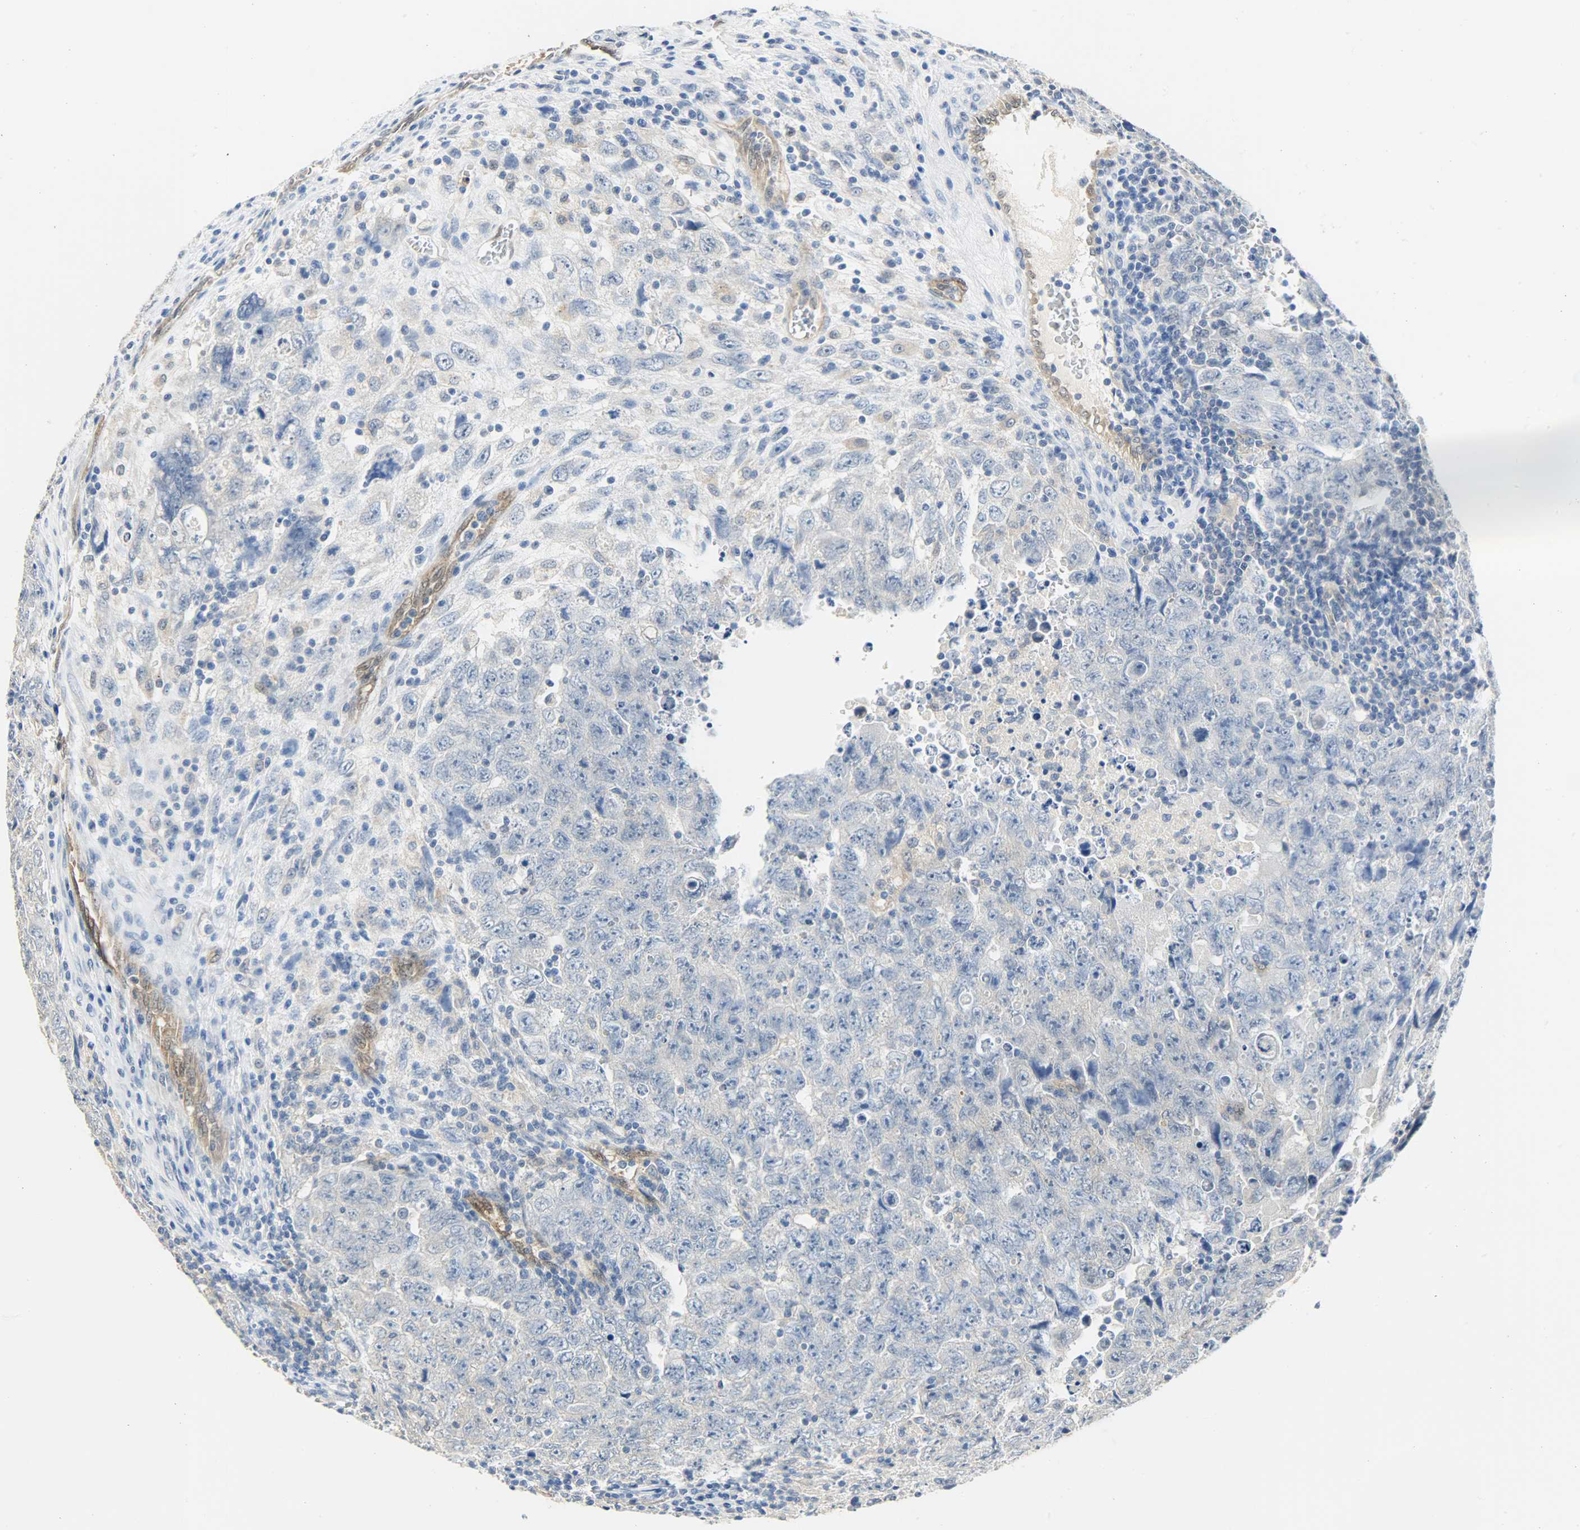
{"staining": {"intensity": "negative", "quantity": "none", "location": "none"}, "tissue": "testis cancer", "cell_type": "Tumor cells", "image_type": "cancer", "snomed": [{"axis": "morphology", "description": "Carcinoma, Embryonal, NOS"}, {"axis": "topography", "description": "Testis"}], "caption": "Embryonal carcinoma (testis) was stained to show a protein in brown. There is no significant expression in tumor cells. The staining is performed using DAB (3,3'-diaminobenzidine) brown chromogen with nuclei counter-stained in using hematoxylin.", "gene": "FKBP1A", "patient": {"sex": "male", "age": 28}}